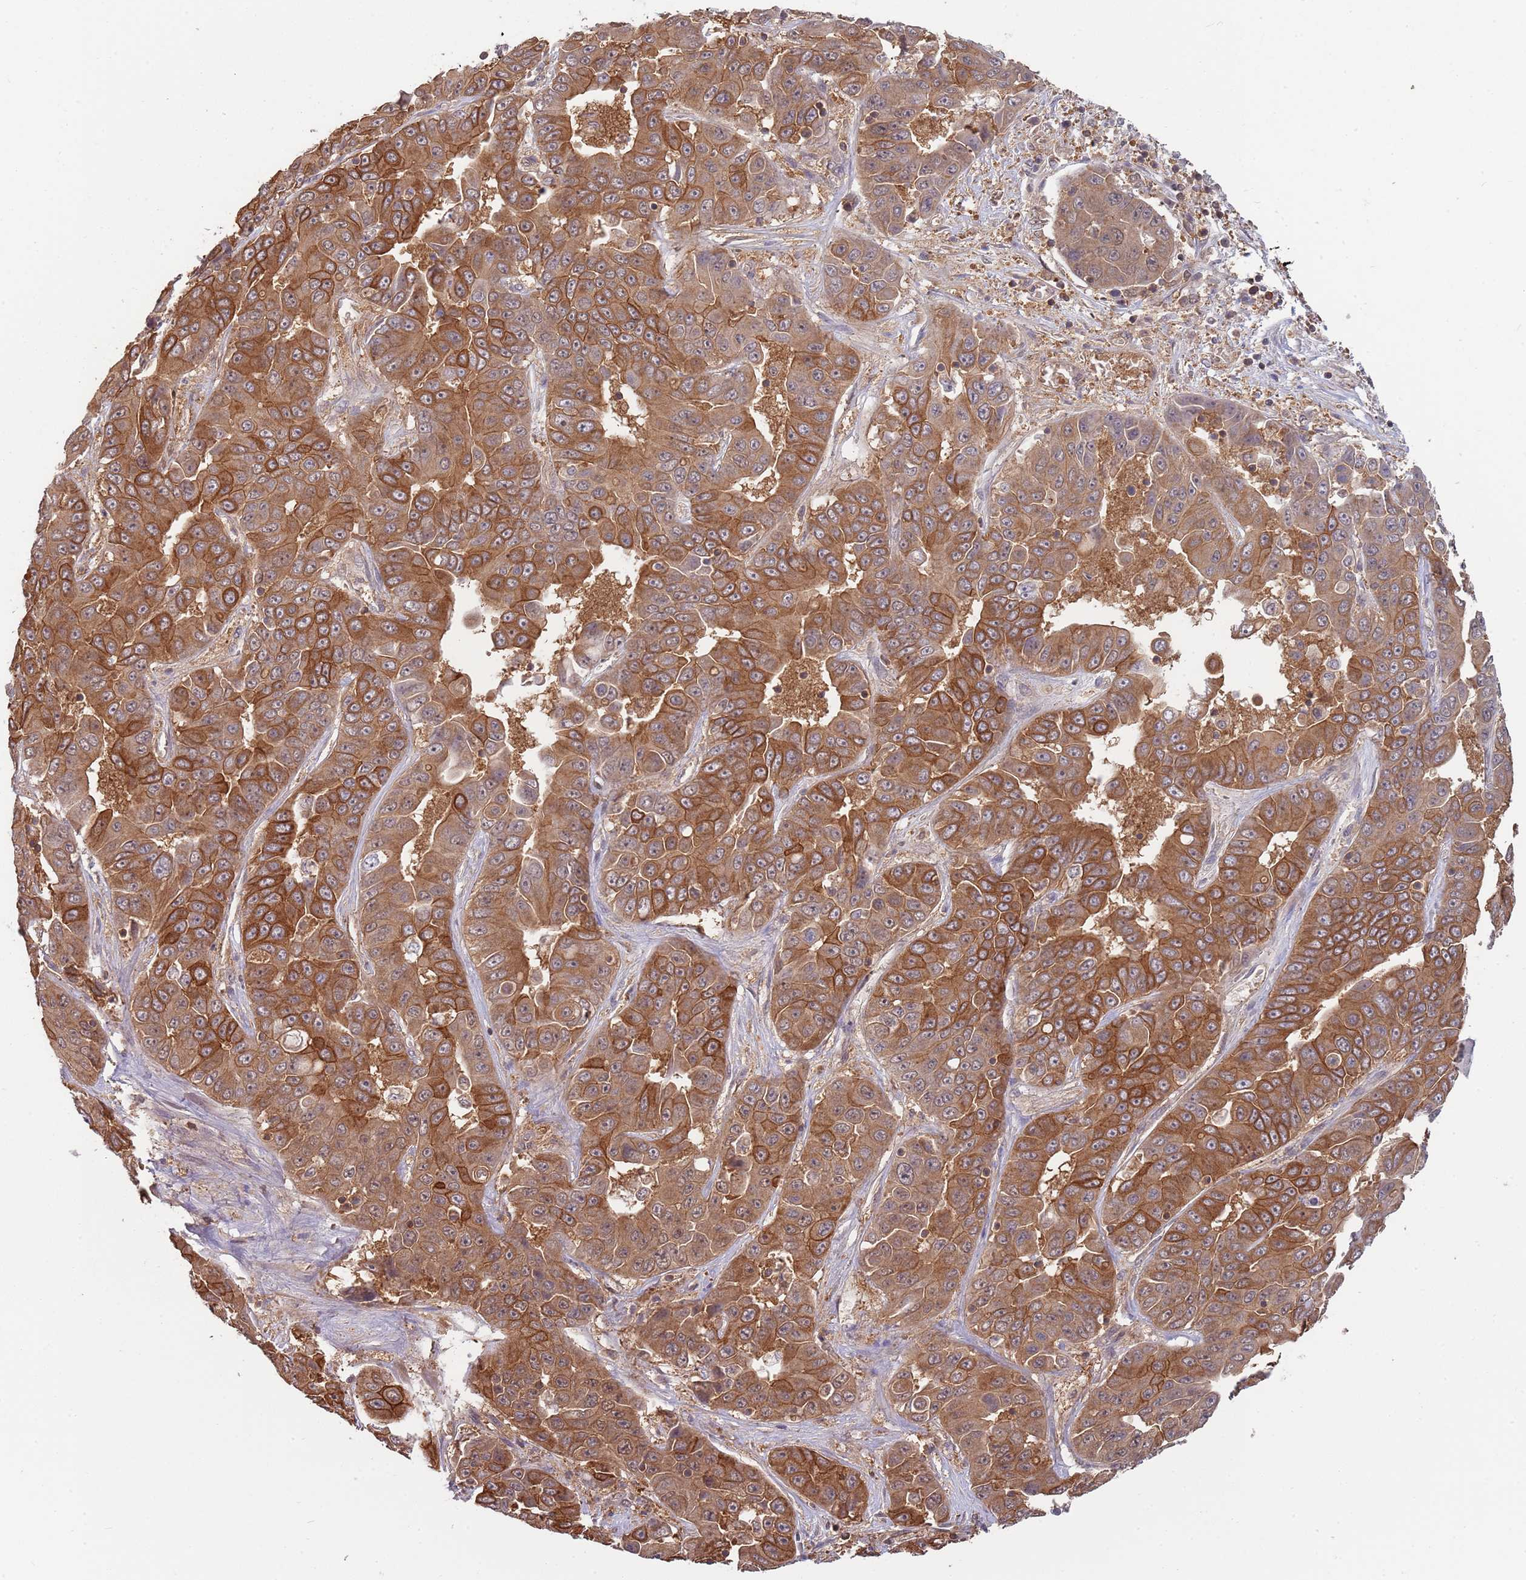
{"staining": {"intensity": "strong", "quantity": ">75%", "location": "cytoplasmic/membranous"}, "tissue": "liver cancer", "cell_type": "Tumor cells", "image_type": "cancer", "snomed": [{"axis": "morphology", "description": "Cholangiocarcinoma"}, {"axis": "topography", "description": "Liver"}], "caption": "There is high levels of strong cytoplasmic/membranous positivity in tumor cells of liver cholangiocarcinoma, as demonstrated by immunohistochemical staining (brown color).", "gene": "GSDMD", "patient": {"sex": "female", "age": 52}}